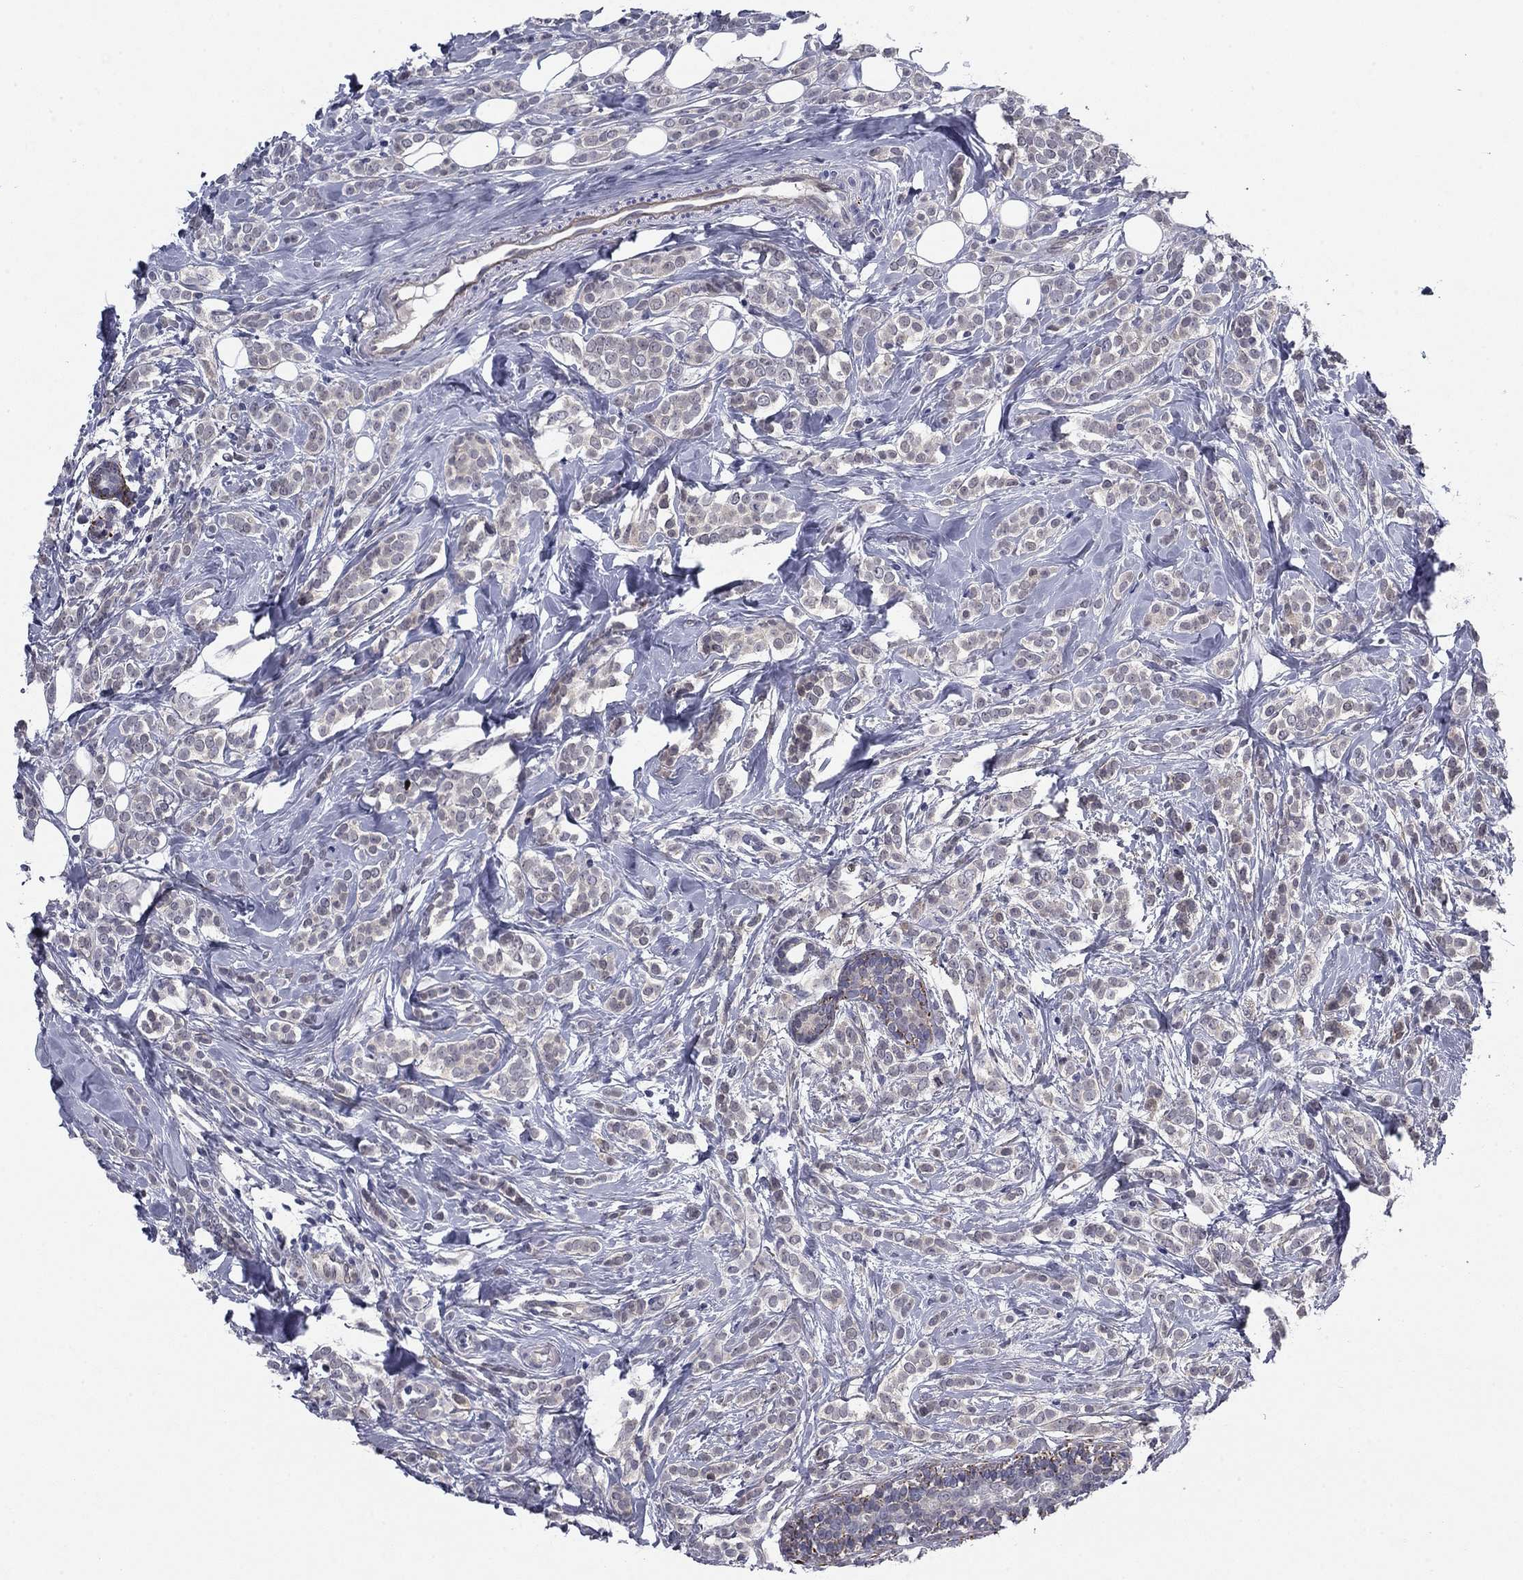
{"staining": {"intensity": "negative", "quantity": "none", "location": "none"}, "tissue": "breast cancer", "cell_type": "Tumor cells", "image_type": "cancer", "snomed": [{"axis": "morphology", "description": "Lobular carcinoma"}, {"axis": "topography", "description": "Breast"}], "caption": "Human breast cancer stained for a protein using IHC exhibits no staining in tumor cells.", "gene": "REXO5", "patient": {"sex": "female", "age": 49}}